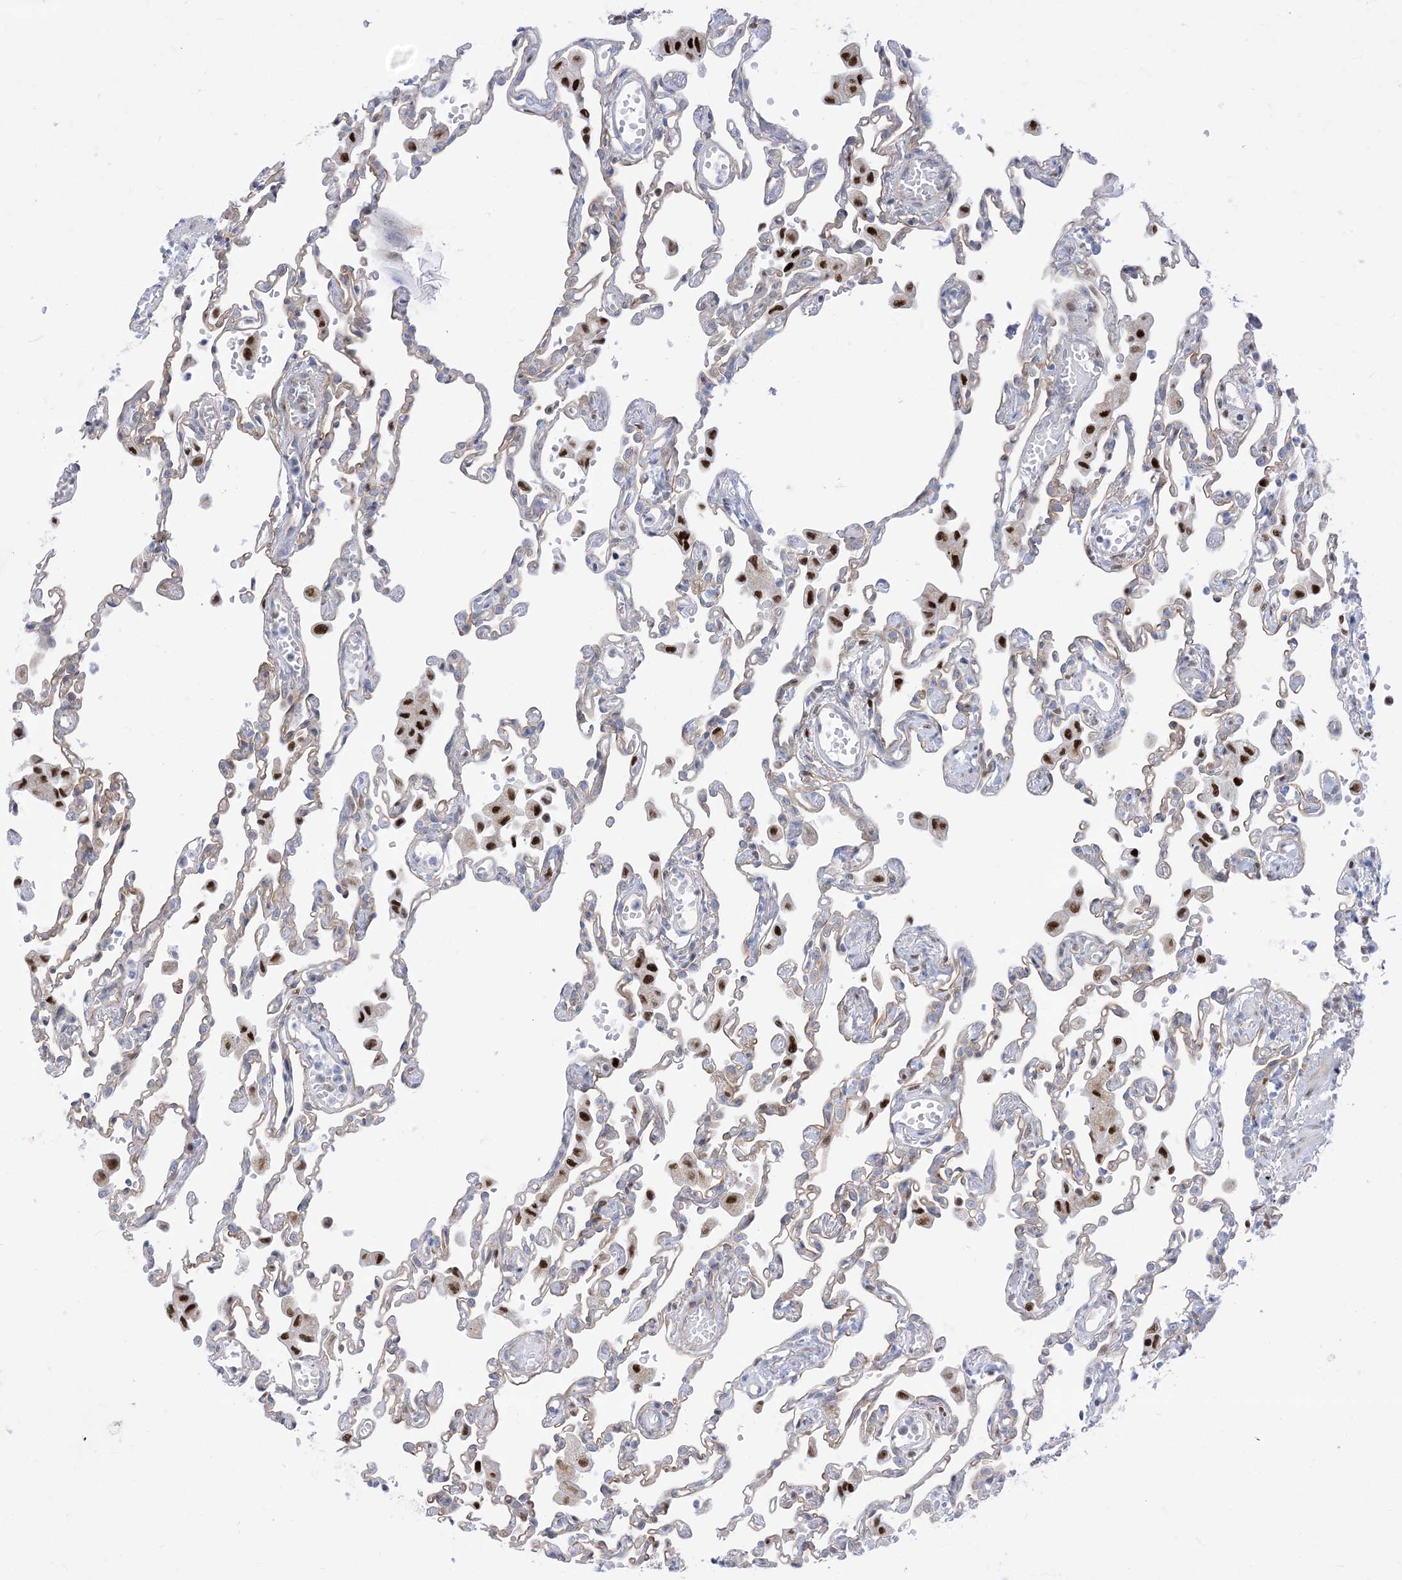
{"staining": {"intensity": "moderate", "quantity": "<25%", "location": "cytoplasmic/membranous"}, "tissue": "lung", "cell_type": "Alveolar cells", "image_type": "normal", "snomed": [{"axis": "morphology", "description": "Normal tissue, NOS"}, {"axis": "topography", "description": "Bronchus"}, {"axis": "topography", "description": "Lung"}], "caption": "Immunohistochemistry (DAB) staining of unremarkable lung shows moderate cytoplasmic/membranous protein staining in about <25% of alveolar cells. Ihc stains the protein in brown and the nuclei are stained blue.", "gene": "MARS2", "patient": {"sex": "female", "age": 49}}